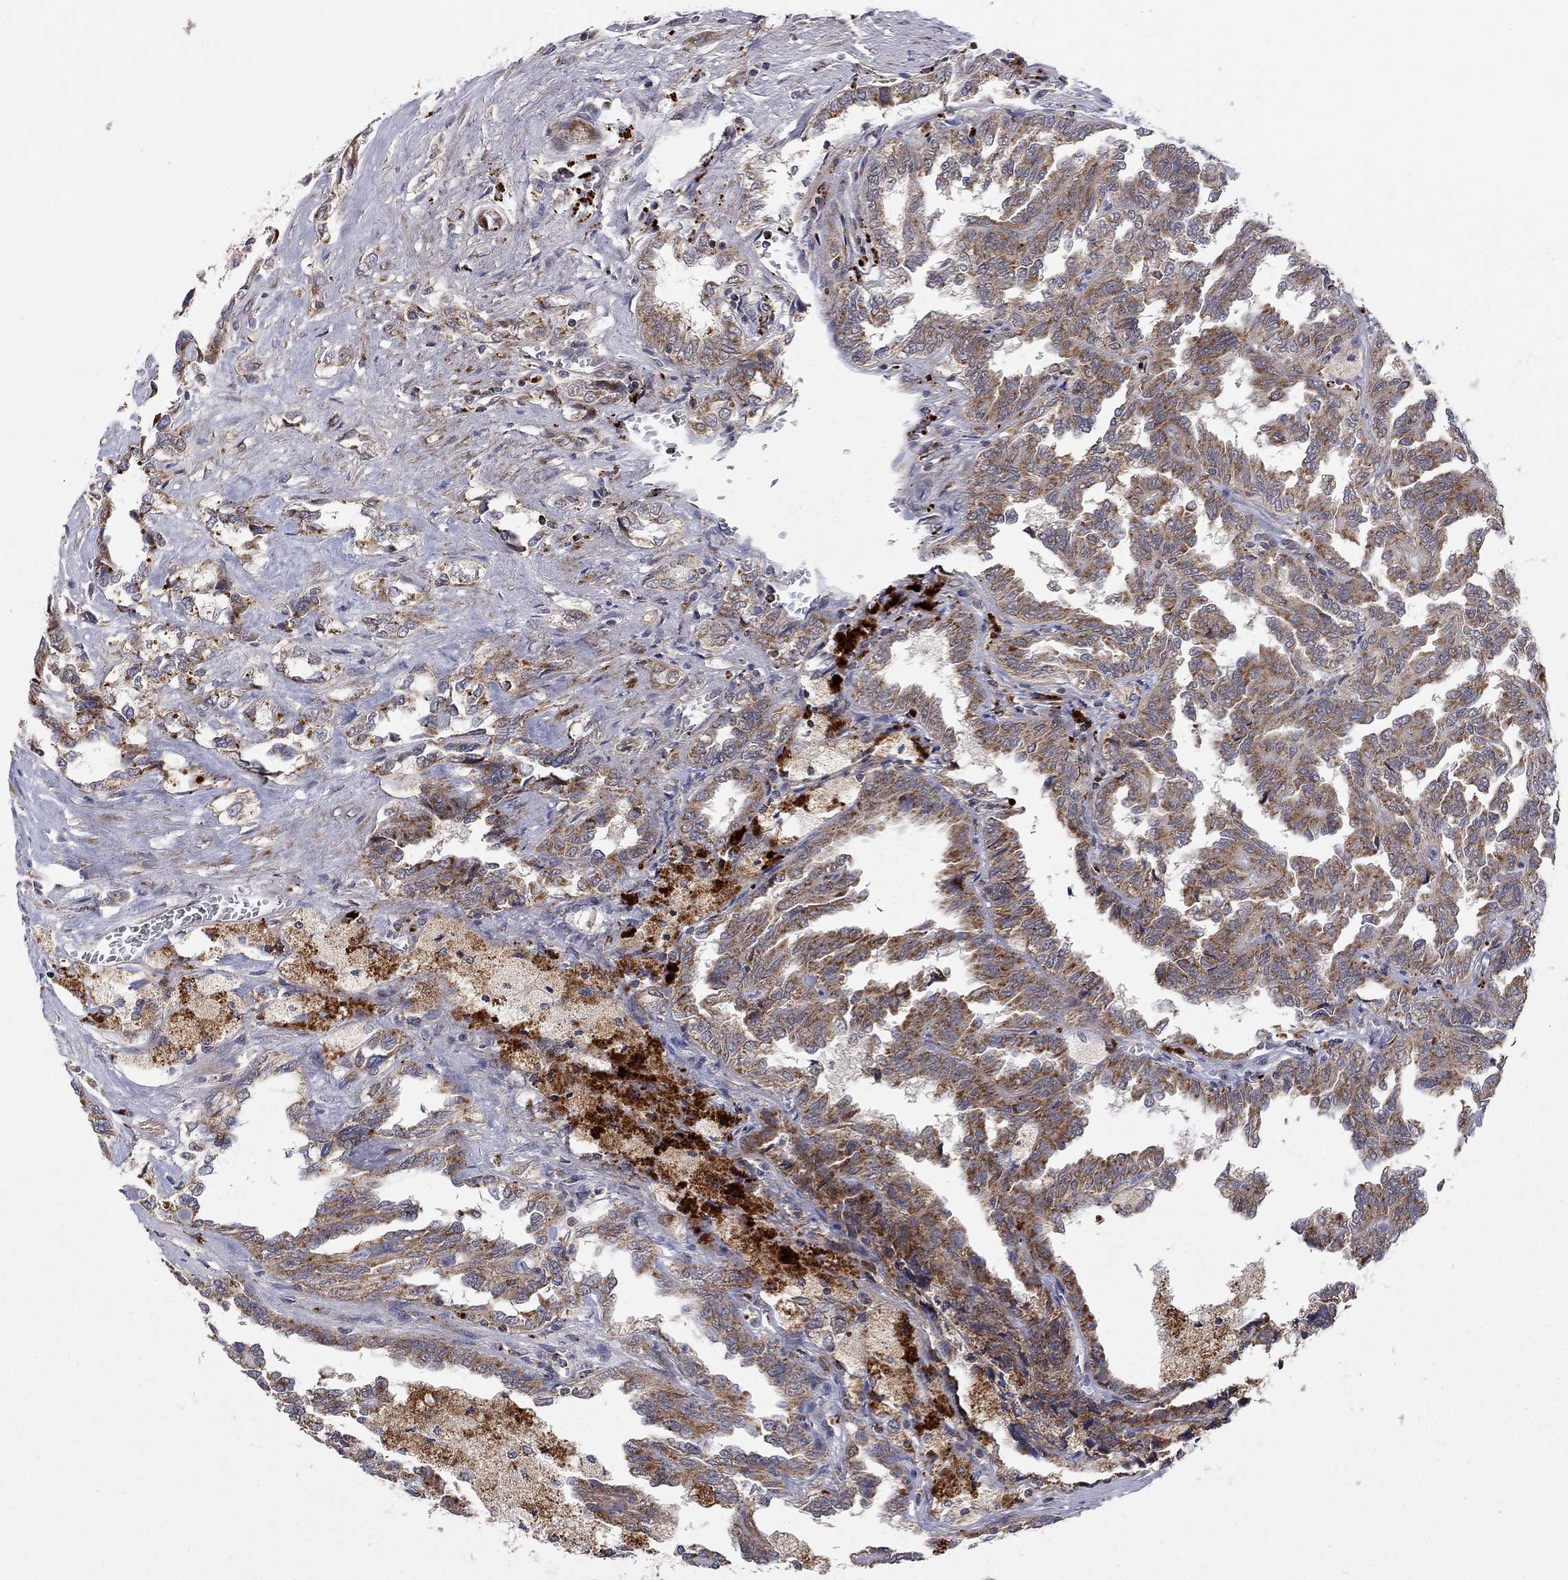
{"staining": {"intensity": "moderate", "quantity": ">75%", "location": "cytoplasmic/membranous"}, "tissue": "renal cancer", "cell_type": "Tumor cells", "image_type": "cancer", "snomed": [{"axis": "morphology", "description": "Adenocarcinoma, NOS"}, {"axis": "topography", "description": "Kidney"}], "caption": "A high-resolution image shows IHC staining of renal cancer (adenocarcinoma), which reveals moderate cytoplasmic/membranous positivity in about >75% of tumor cells. Nuclei are stained in blue.", "gene": "IDS", "patient": {"sex": "male", "age": 79}}